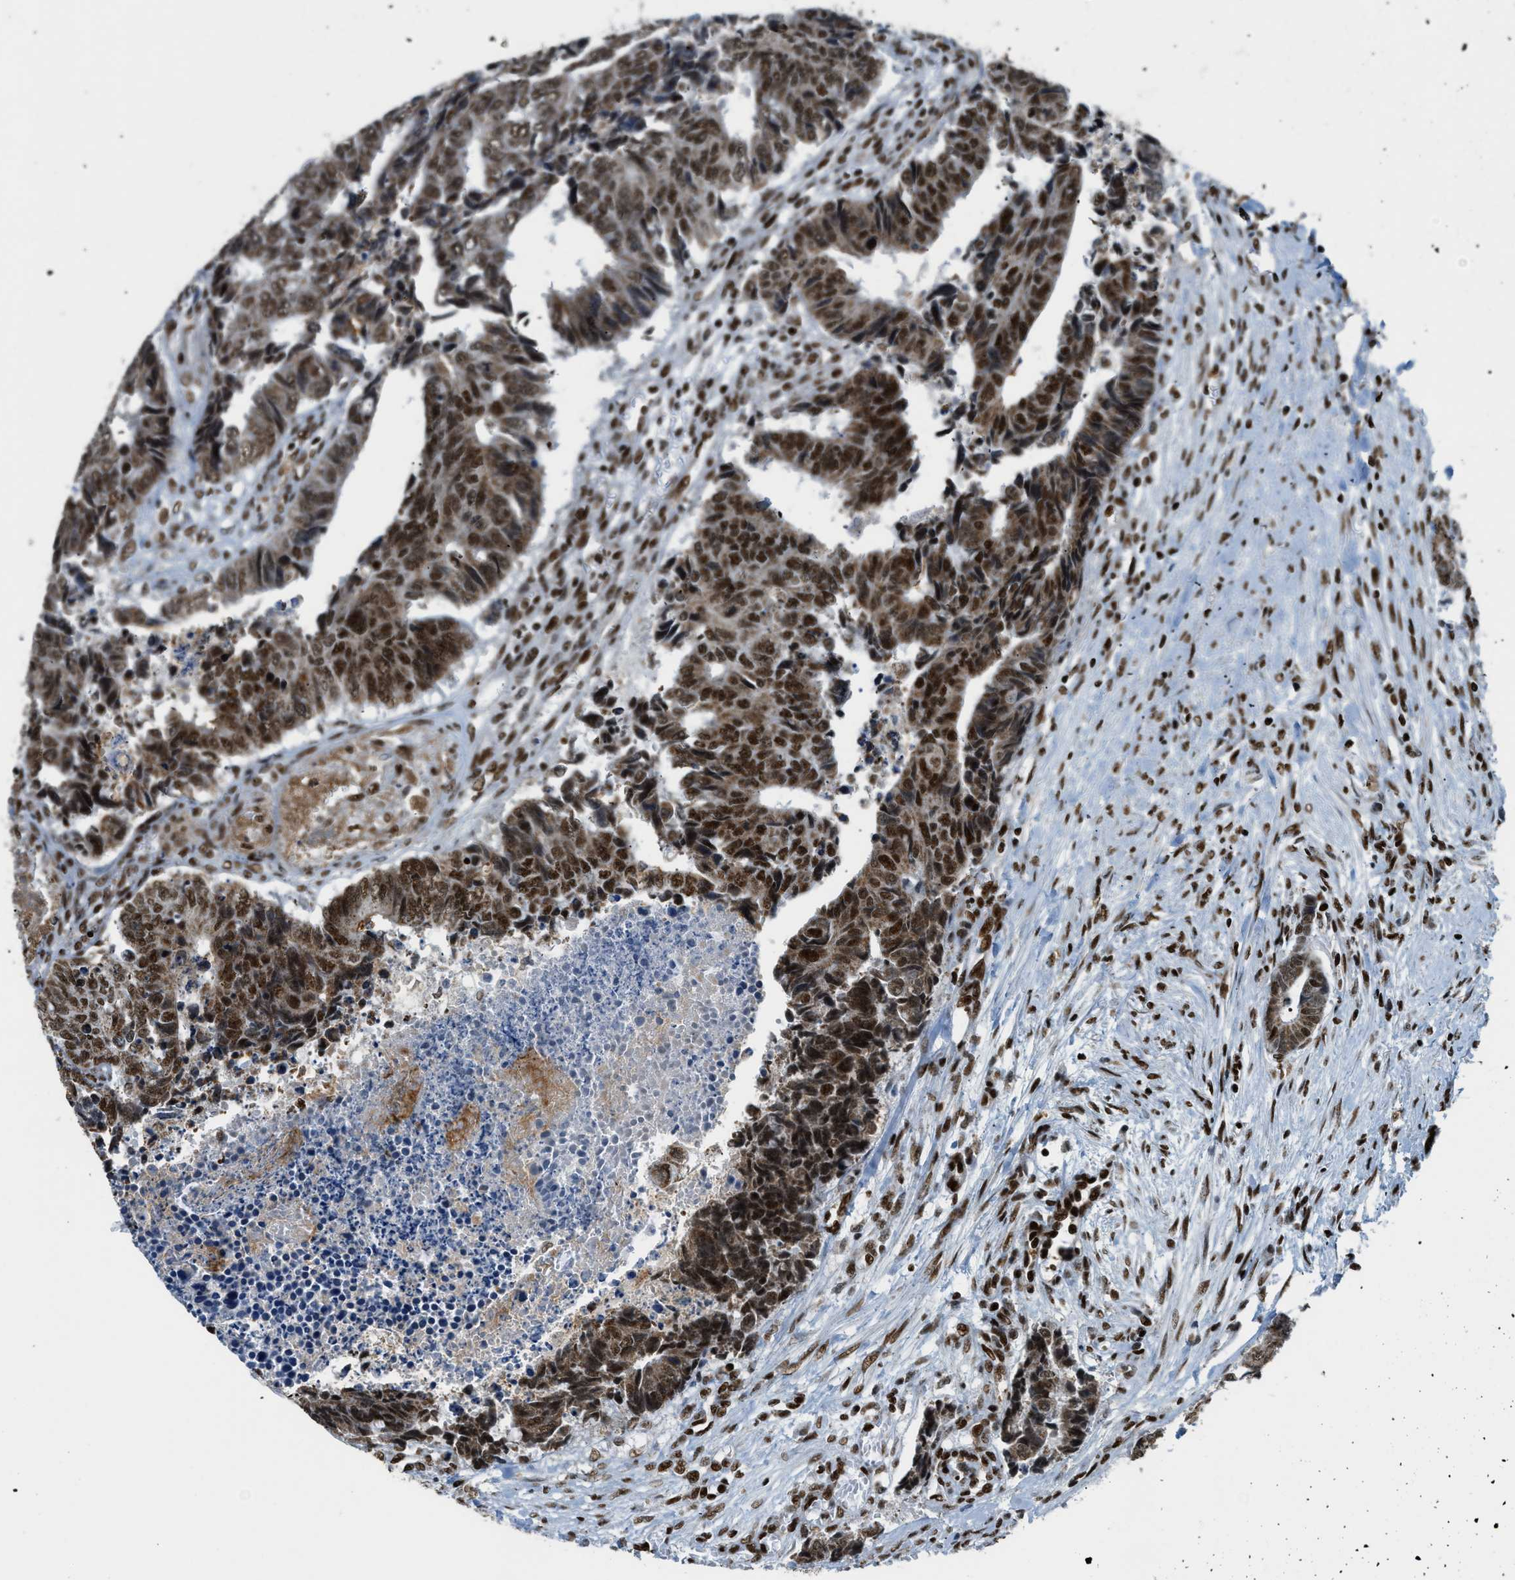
{"staining": {"intensity": "strong", "quantity": ">75%", "location": "cytoplasmic/membranous,nuclear"}, "tissue": "colorectal cancer", "cell_type": "Tumor cells", "image_type": "cancer", "snomed": [{"axis": "morphology", "description": "Adenocarcinoma, NOS"}, {"axis": "topography", "description": "Rectum"}], "caption": "Protein staining demonstrates strong cytoplasmic/membranous and nuclear positivity in about >75% of tumor cells in colorectal cancer (adenocarcinoma).", "gene": "GABPB1", "patient": {"sex": "male", "age": 84}}